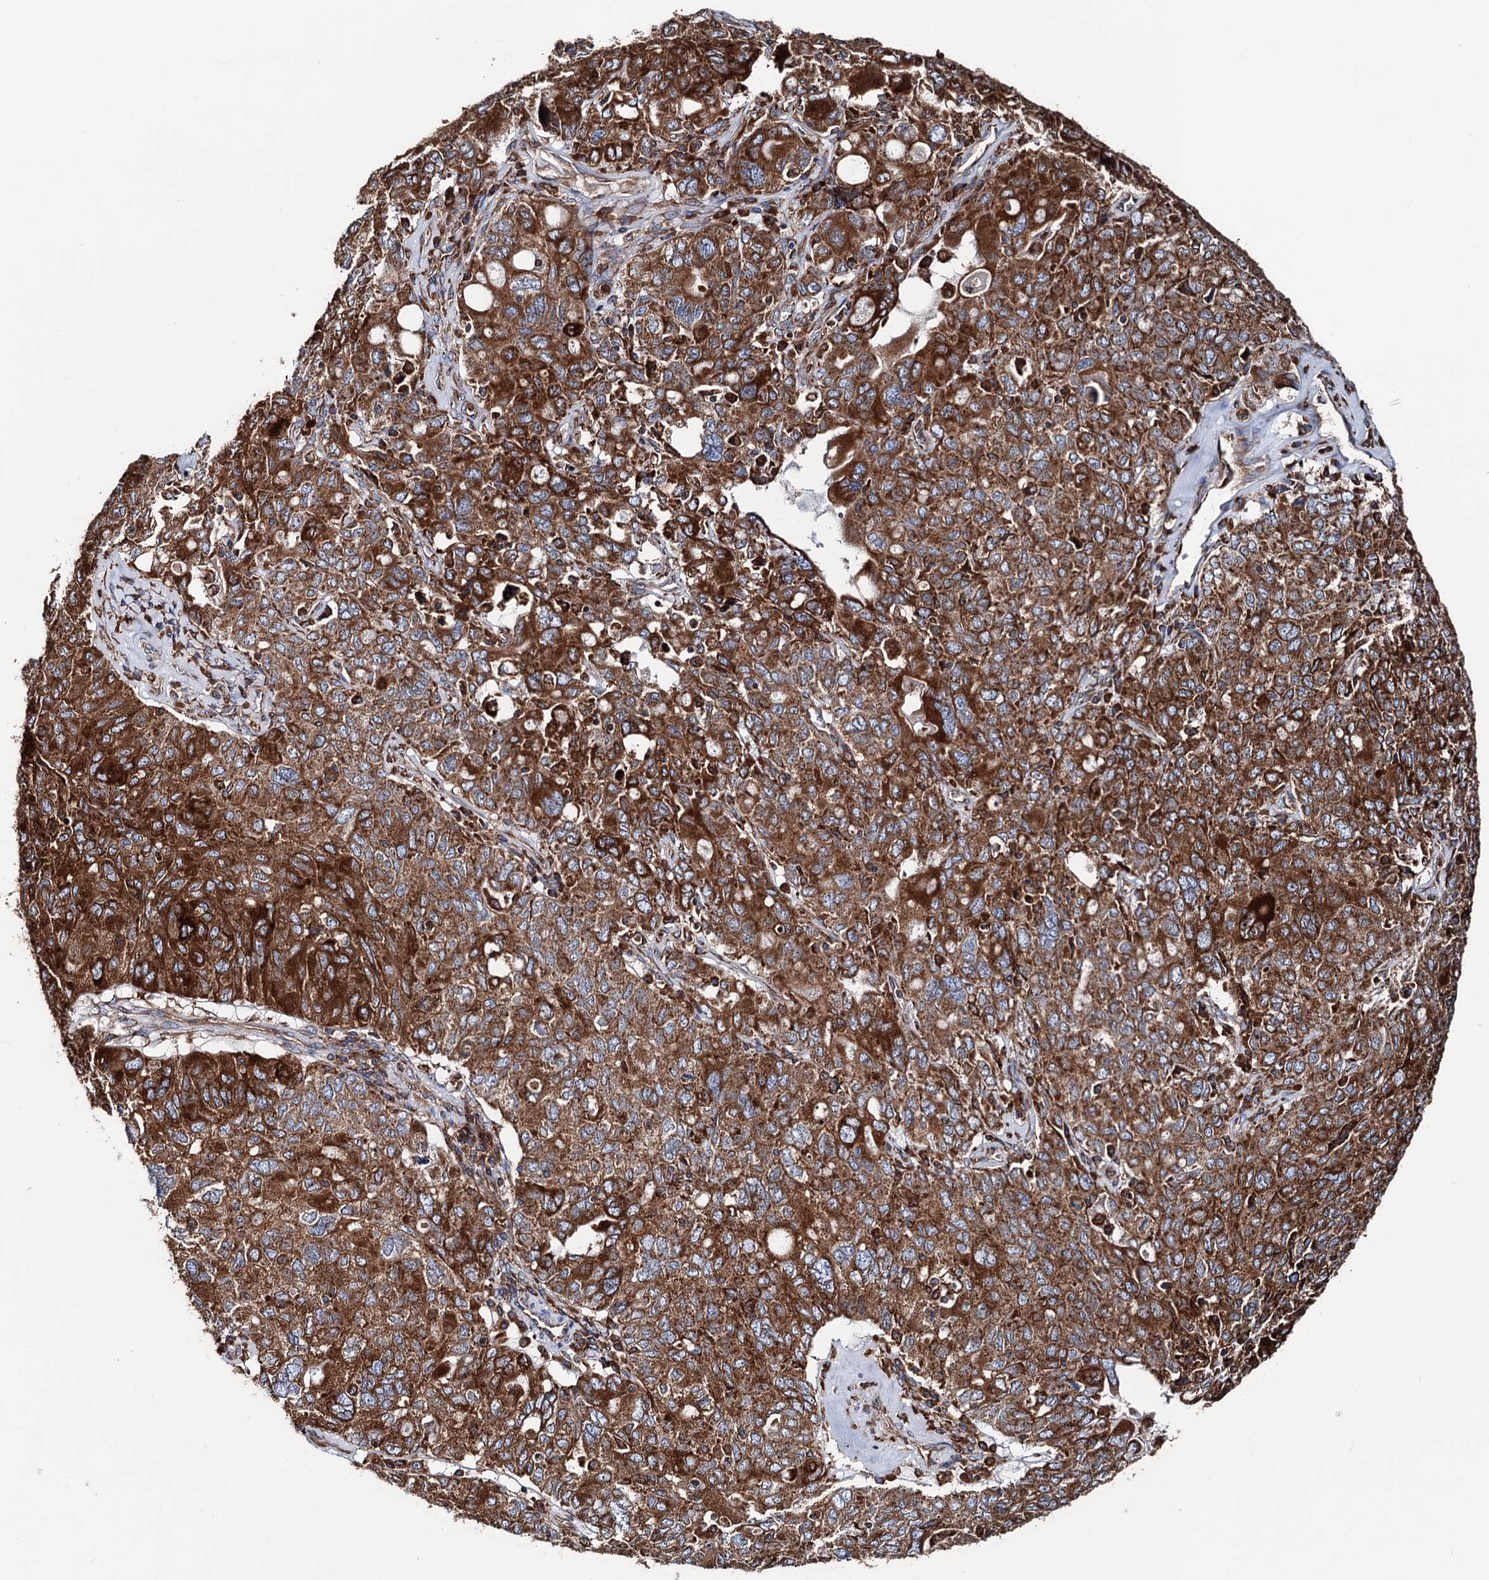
{"staining": {"intensity": "strong", "quantity": ">75%", "location": "cytoplasmic/membranous"}, "tissue": "ovarian cancer", "cell_type": "Tumor cells", "image_type": "cancer", "snomed": [{"axis": "morphology", "description": "Carcinoma, endometroid"}, {"axis": "topography", "description": "Ovary"}], "caption": "IHC (DAB (3,3'-diaminobenzidine)) staining of ovarian cancer shows strong cytoplasmic/membranous protein staining in about >75% of tumor cells.", "gene": "ERP29", "patient": {"sex": "female", "age": 62}}